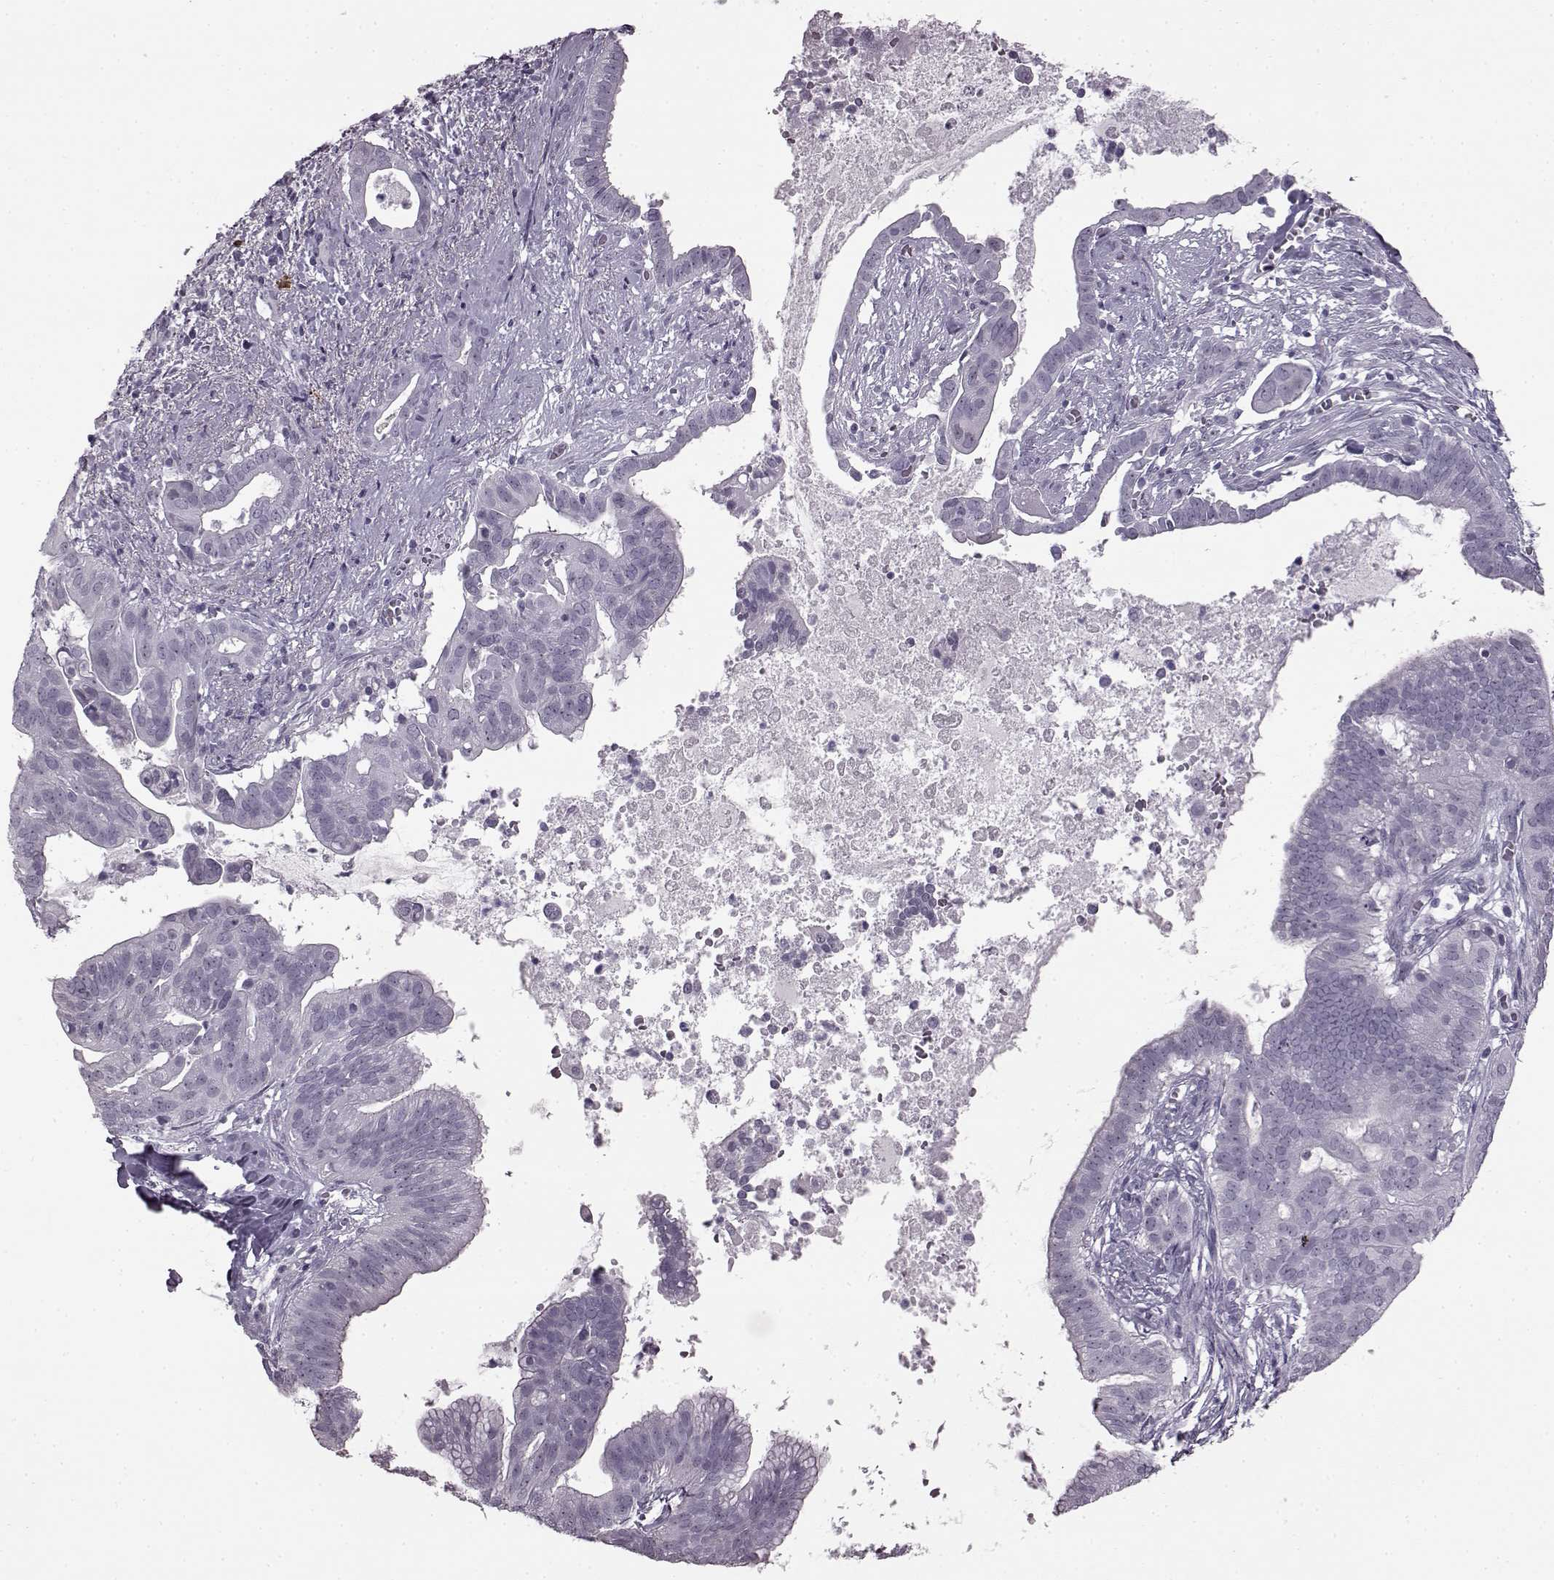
{"staining": {"intensity": "negative", "quantity": "none", "location": "none"}, "tissue": "pancreatic cancer", "cell_type": "Tumor cells", "image_type": "cancer", "snomed": [{"axis": "morphology", "description": "Adenocarcinoma, NOS"}, {"axis": "topography", "description": "Pancreas"}], "caption": "Tumor cells are negative for brown protein staining in pancreatic cancer.", "gene": "PRPH2", "patient": {"sex": "male", "age": 61}}